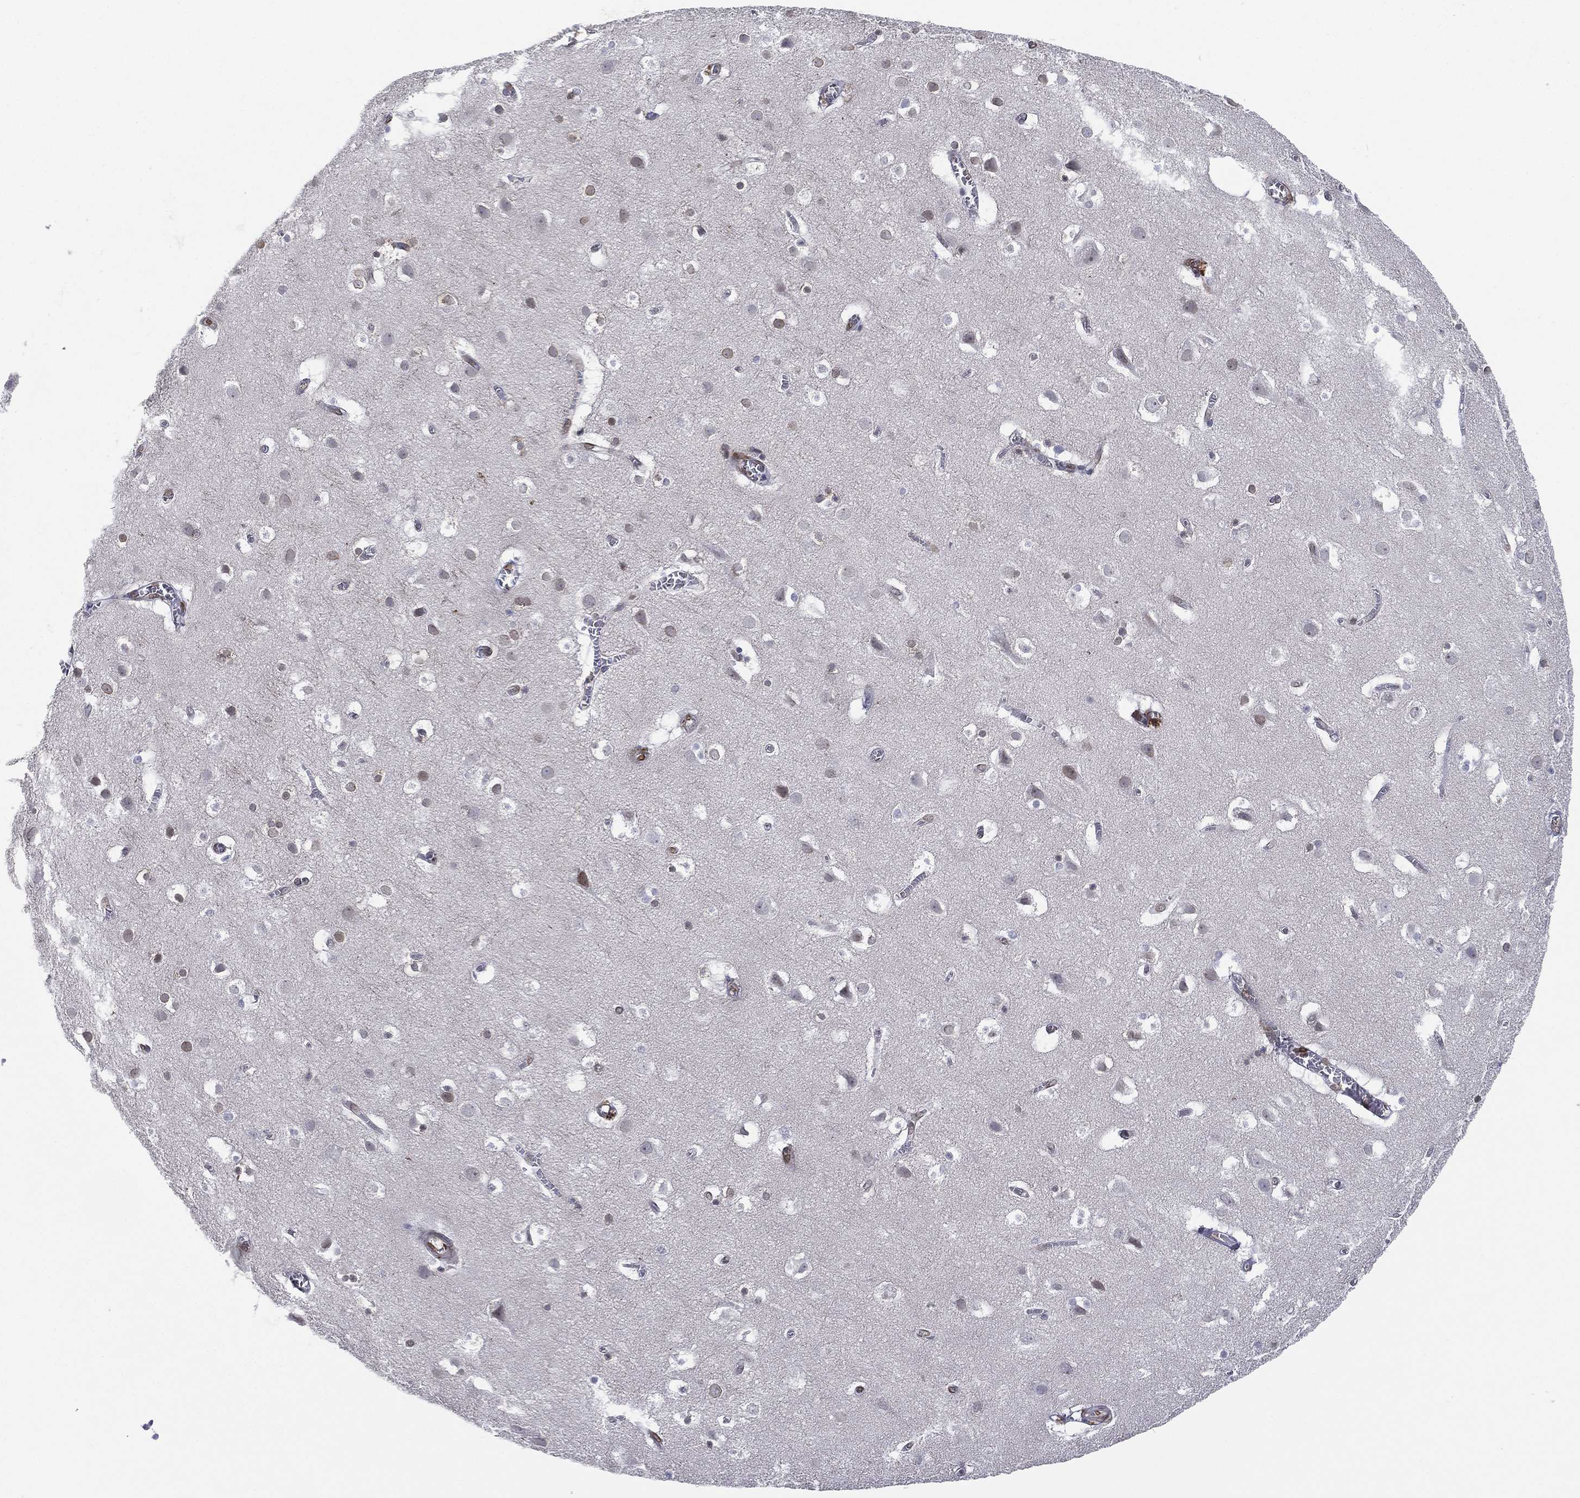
{"staining": {"intensity": "negative", "quantity": "none", "location": "none"}, "tissue": "cerebral cortex", "cell_type": "Endothelial cells", "image_type": "normal", "snomed": [{"axis": "morphology", "description": "Normal tissue, NOS"}, {"axis": "topography", "description": "Cerebral cortex"}], "caption": "Immunohistochemical staining of benign cerebral cortex reveals no significant expression in endothelial cells.", "gene": "LMNB1", "patient": {"sex": "male", "age": 59}}